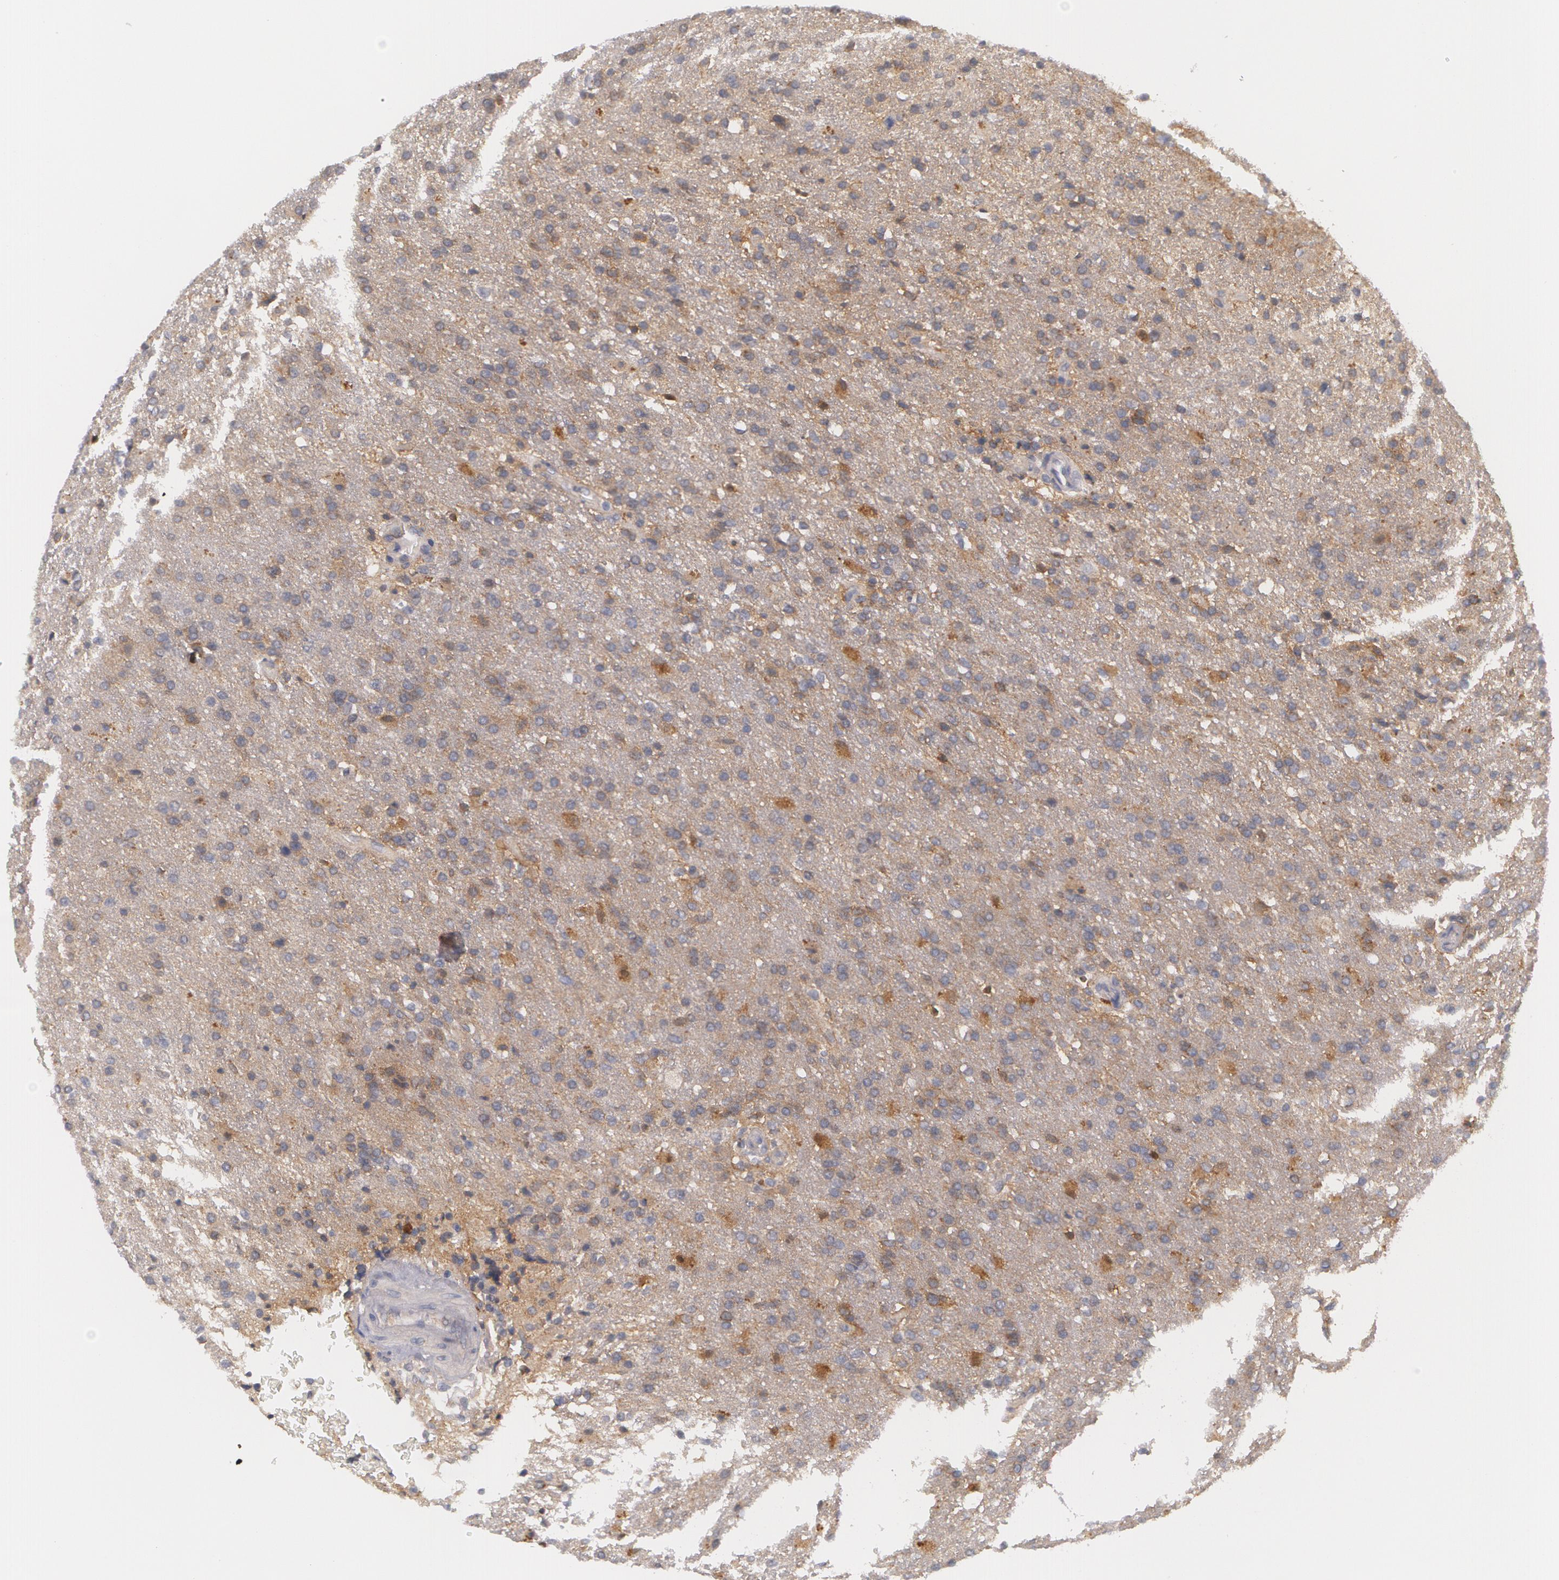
{"staining": {"intensity": "strong", "quantity": ">75%", "location": "cytoplasmic/membranous"}, "tissue": "glioma", "cell_type": "Tumor cells", "image_type": "cancer", "snomed": [{"axis": "morphology", "description": "Glioma, malignant, High grade"}, {"axis": "topography", "description": "Brain"}], "caption": "This photomicrograph shows immunohistochemistry staining of glioma, with high strong cytoplasmic/membranous positivity in about >75% of tumor cells.", "gene": "CASK", "patient": {"sex": "male", "age": 68}}